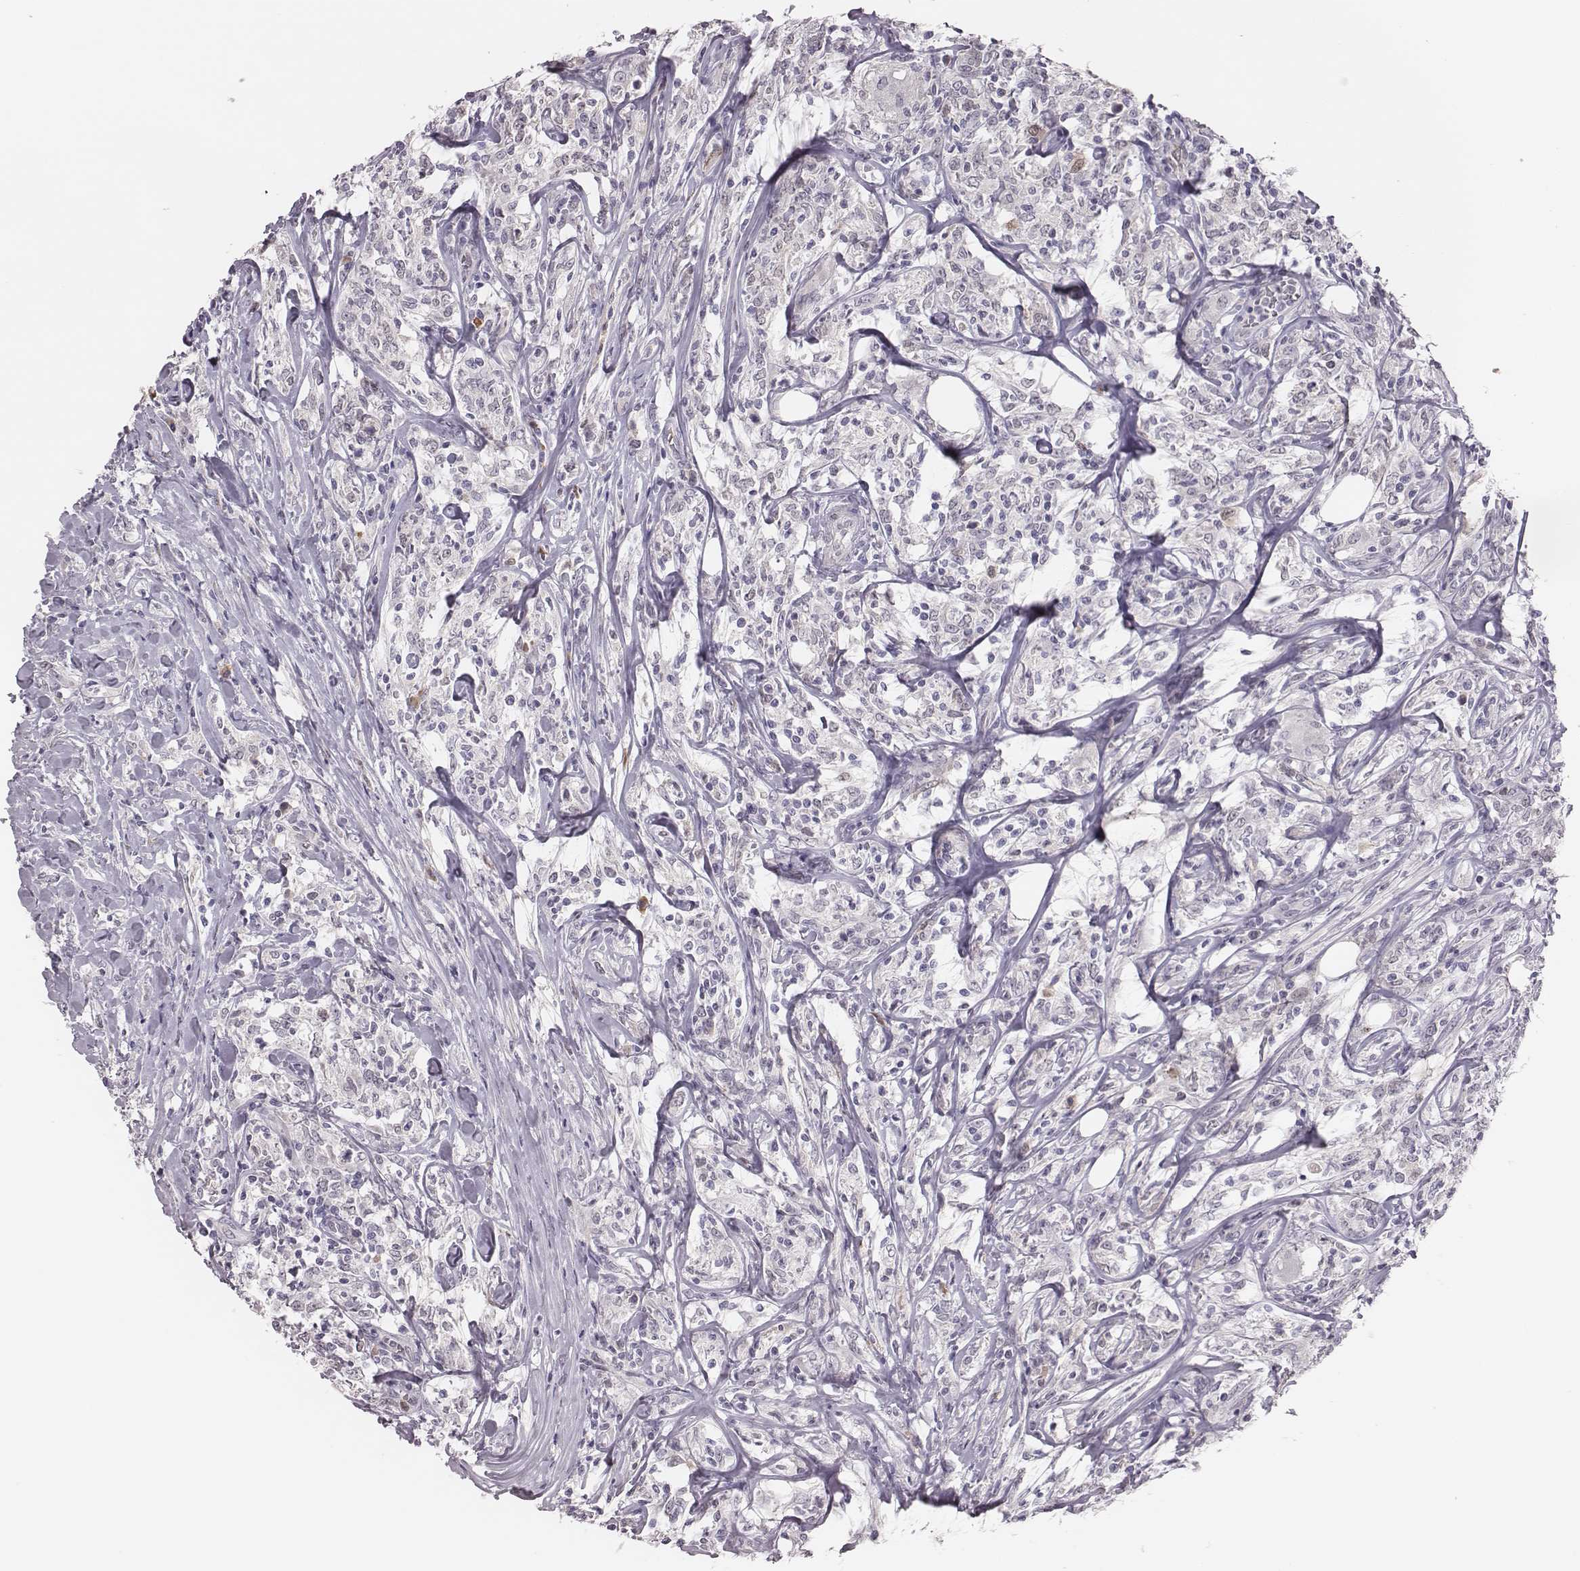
{"staining": {"intensity": "negative", "quantity": "none", "location": "none"}, "tissue": "lymphoma", "cell_type": "Tumor cells", "image_type": "cancer", "snomed": [{"axis": "morphology", "description": "Malignant lymphoma, non-Hodgkin's type, High grade"}, {"axis": "topography", "description": "Lymph node"}], "caption": "Tumor cells show no significant protein staining in lymphoma.", "gene": "PBK", "patient": {"sex": "female", "age": 84}}